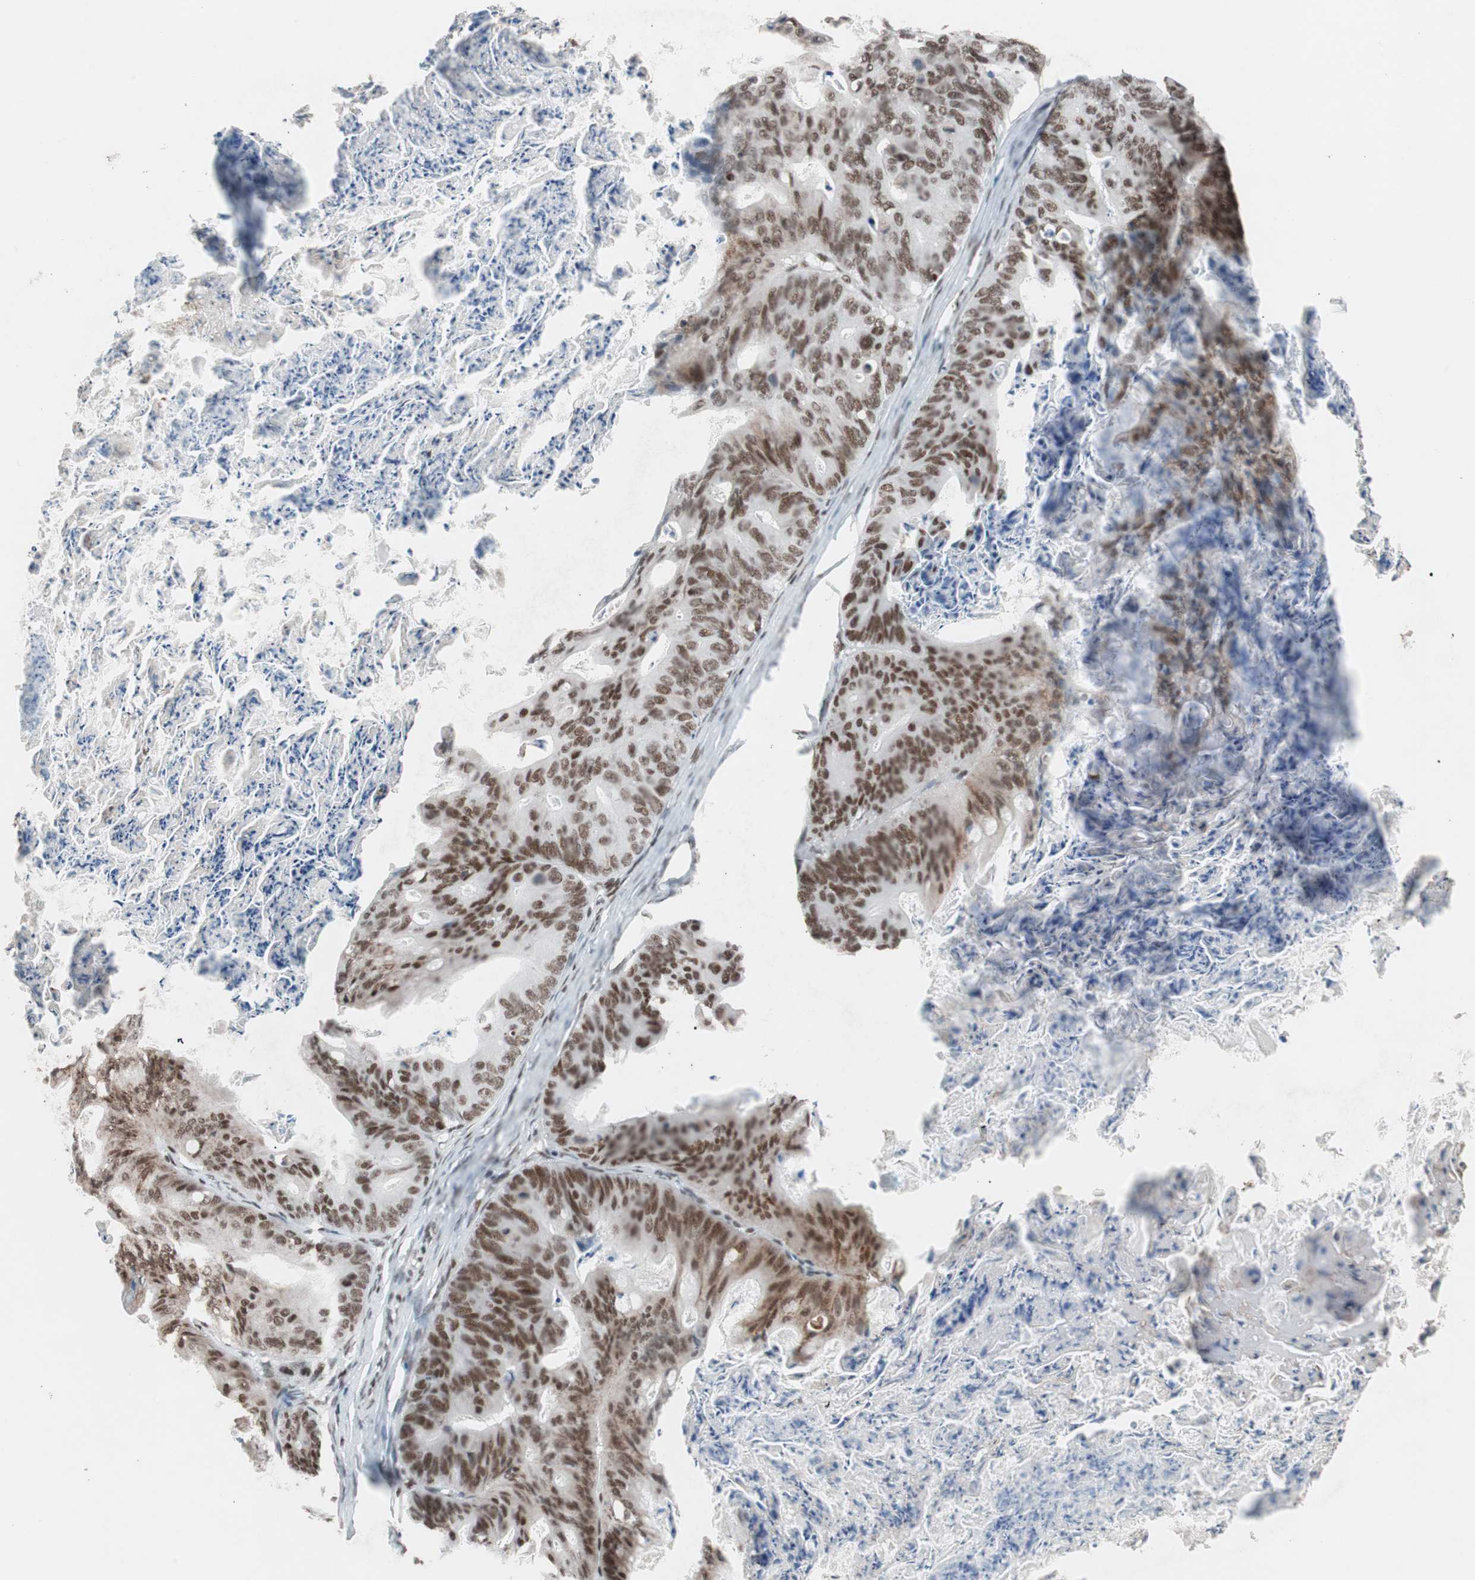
{"staining": {"intensity": "moderate", "quantity": ">75%", "location": "nuclear"}, "tissue": "ovarian cancer", "cell_type": "Tumor cells", "image_type": "cancer", "snomed": [{"axis": "morphology", "description": "Cystadenocarcinoma, mucinous, NOS"}, {"axis": "topography", "description": "Ovary"}], "caption": "Immunohistochemistry (IHC) of ovarian cancer (mucinous cystadenocarcinoma) demonstrates medium levels of moderate nuclear expression in about >75% of tumor cells.", "gene": "ARID1A", "patient": {"sex": "female", "age": 36}}